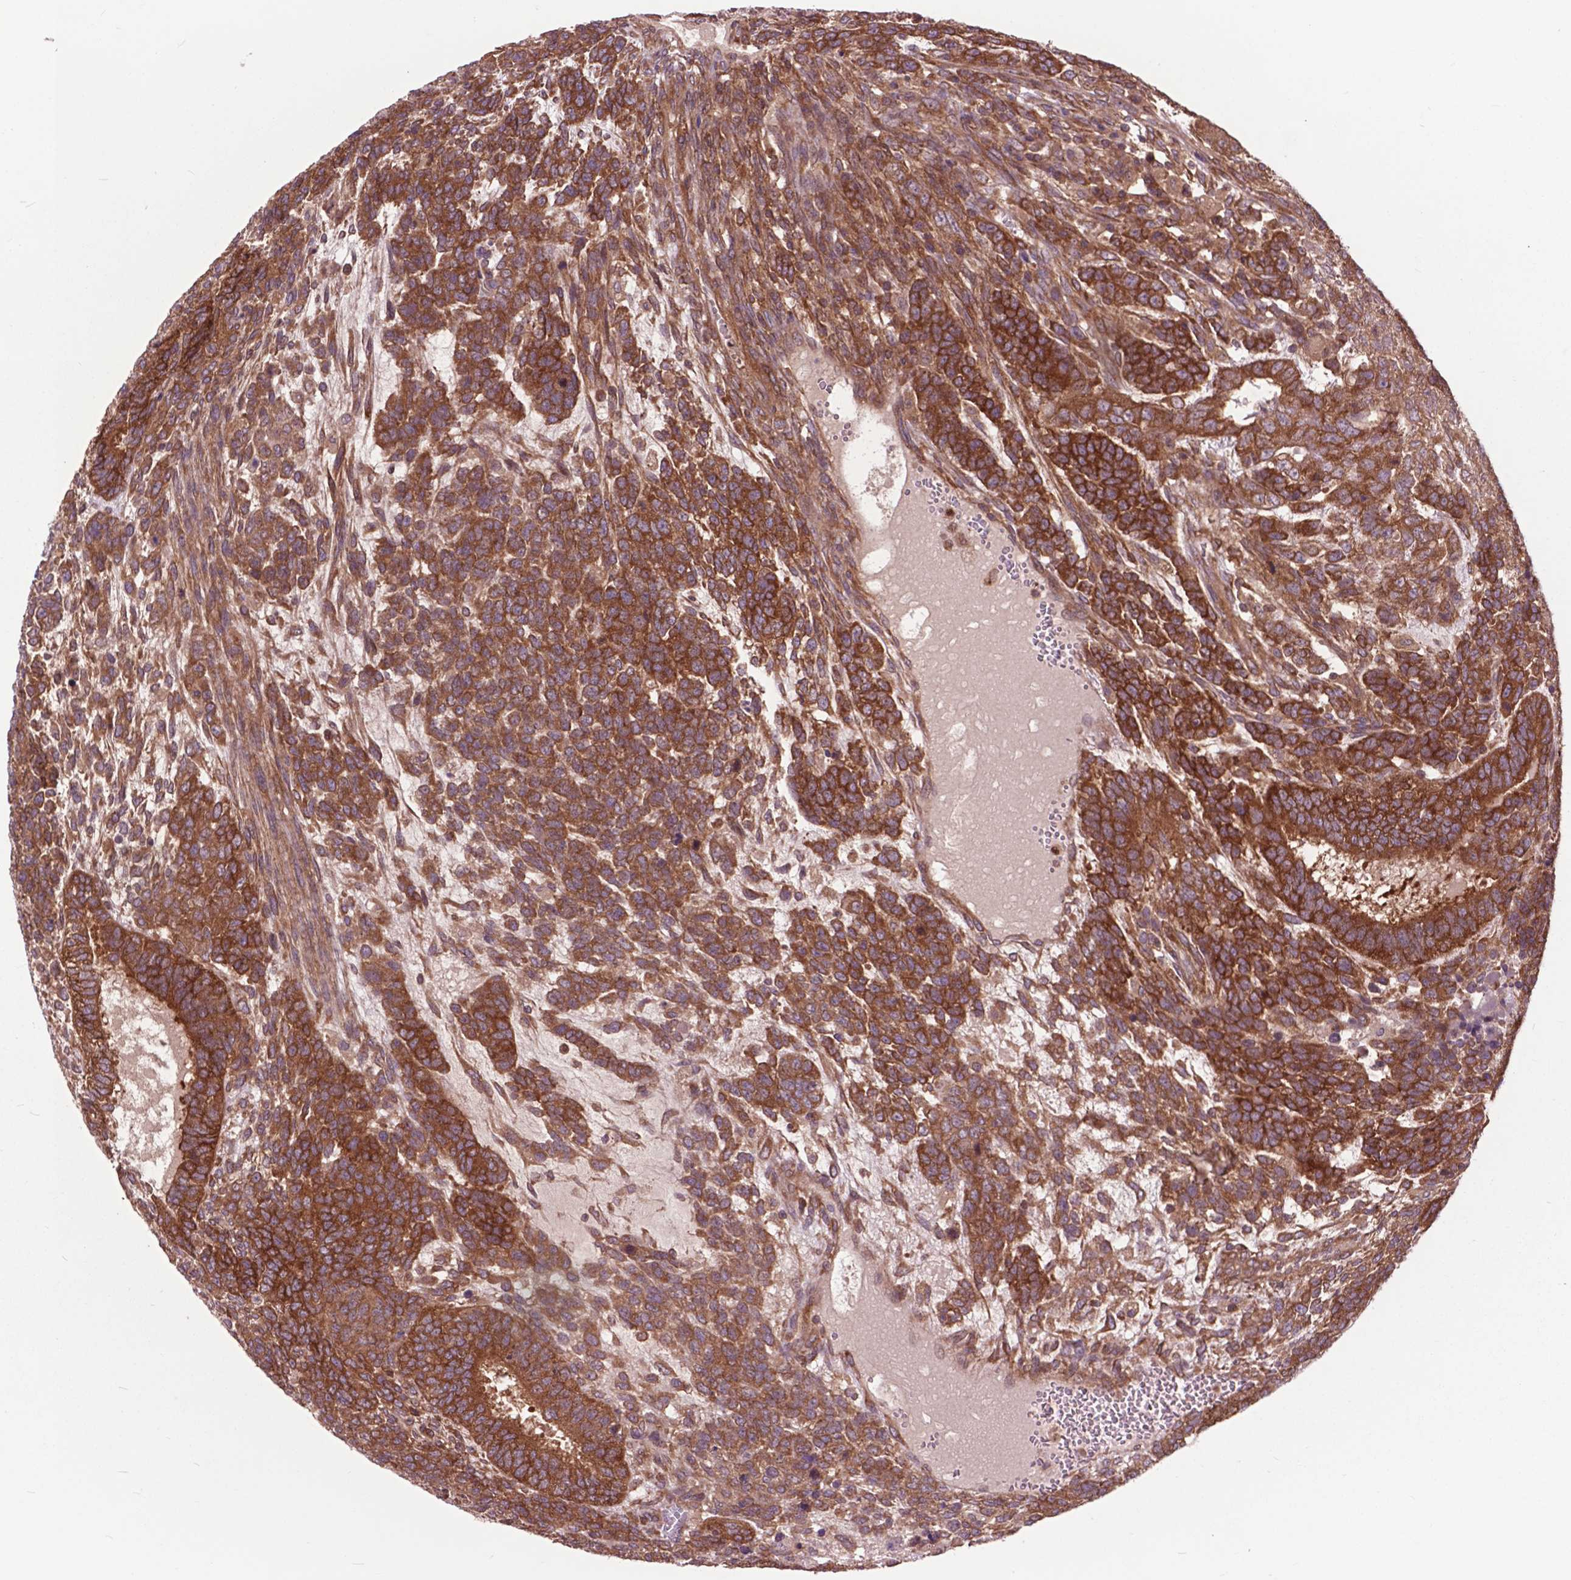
{"staining": {"intensity": "strong", "quantity": ">75%", "location": "cytoplasmic/membranous"}, "tissue": "testis cancer", "cell_type": "Tumor cells", "image_type": "cancer", "snomed": [{"axis": "morphology", "description": "Normal tissue, NOS"}, {"axis": "morphology", "description": "Carcinoma, Embryonal, NOS"}, {"axis": "topography", "description": "Testis"}, {"axis": "topography", "description": "Epididymis"}], "caption": "An immunohistochemistry (IHC) micrograph of neoplastic tissue is shown. Protein staining in brown highlights strong cytoplasmic/membranous positivity in testis cancer (embryonal carcinoma) within tumor cells. (DAB (3,3'-diaminobenzidine) = brown stain, brightfield microscopy at high magnification).", "gene": "ARAF", "patient": {"sex": "male", "age": 23}}